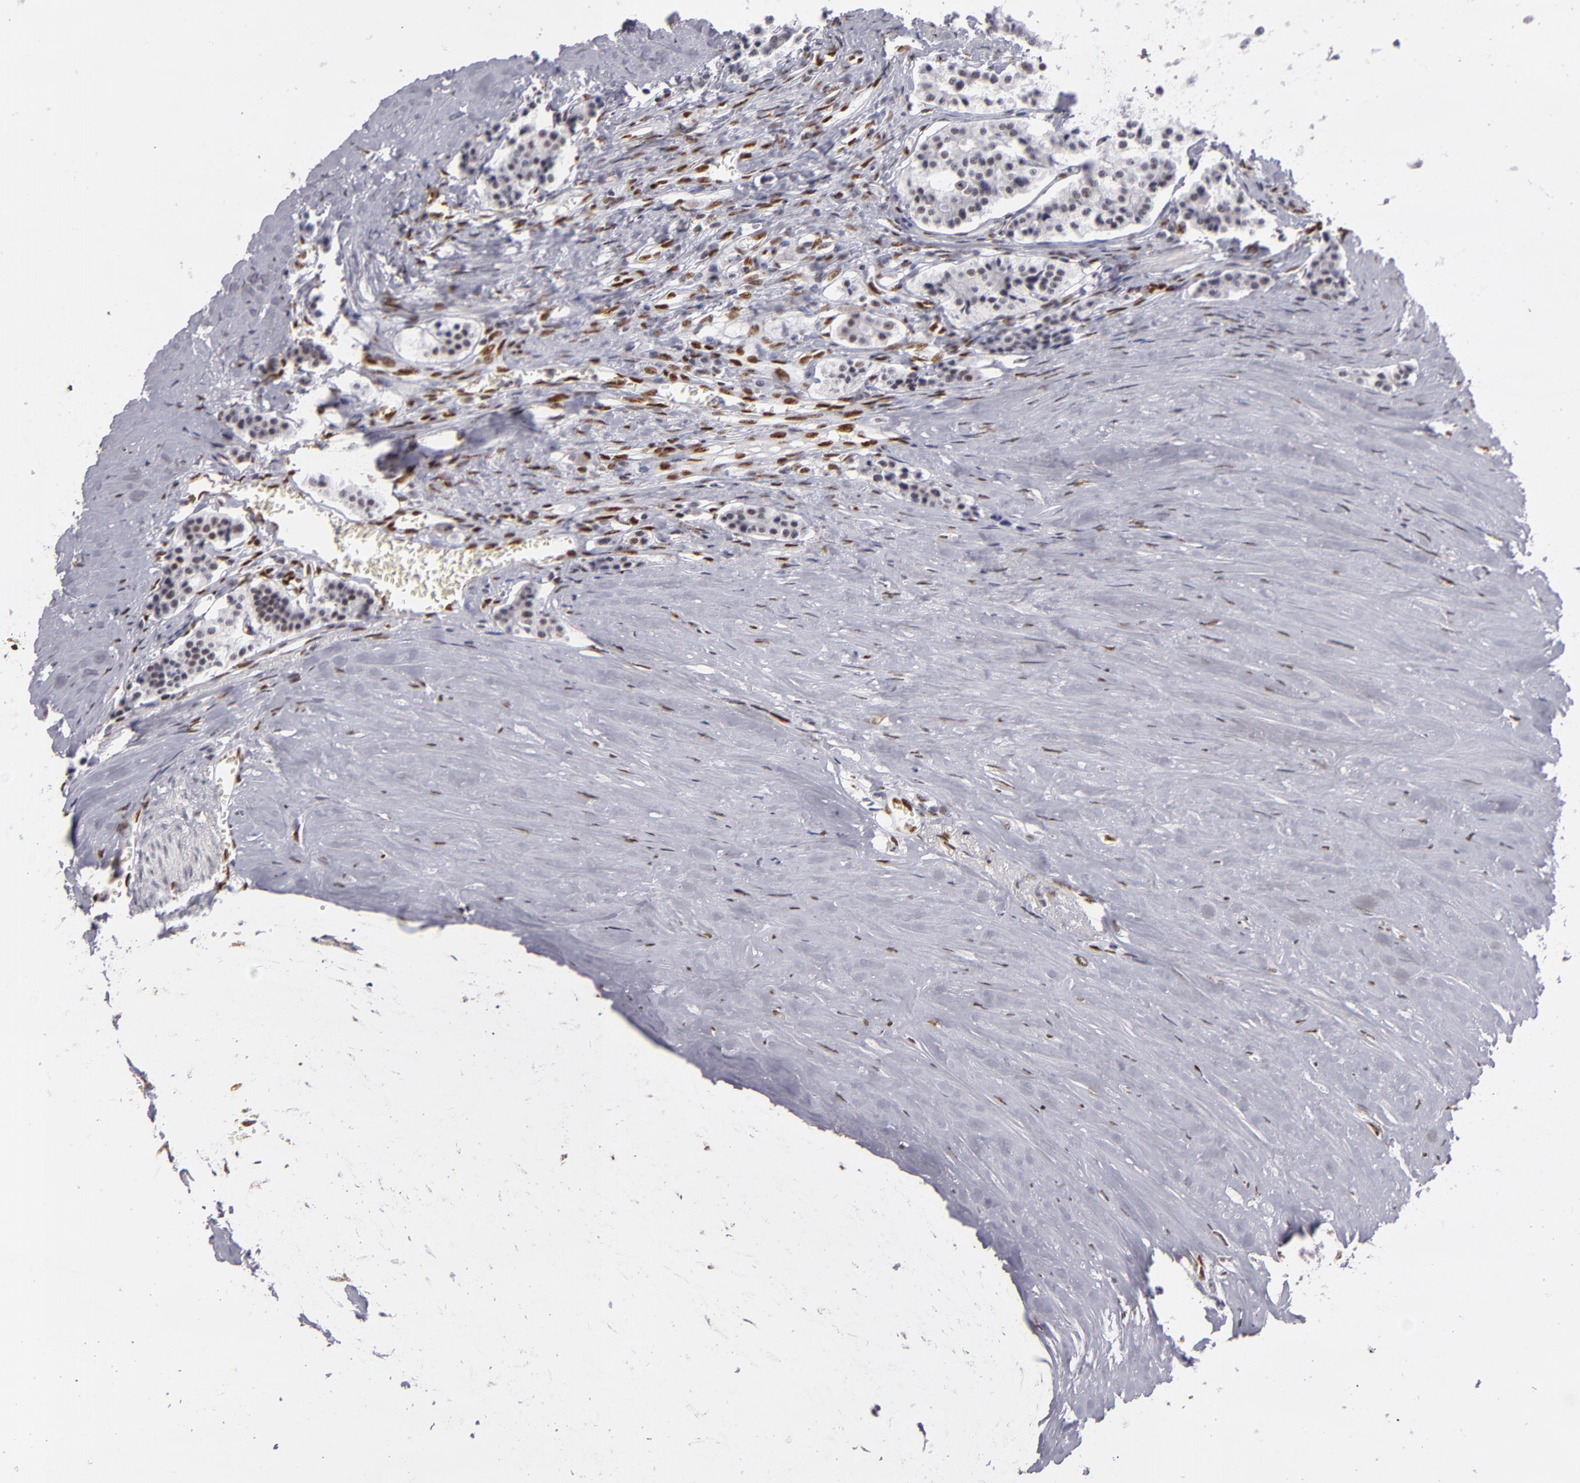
{"staining": {"intensity": "negative", "quantity": "none", "location": "none"}, "tissue": "carcinoid", "cell_type": "Tumor cells", "image_type": "cancer", "snomed": [{"axis": "morphology", "description": "Carcinoid, malignant, NOS"}, {"axis": "topography", "description": "Small intestine"}], "caption": "This is an immunohistochemistry histopathology image of human carcinoid. There is no staining in tumor cells.", "gene": "TOP3A", "patient": {"sex": "male", "age": 63}}